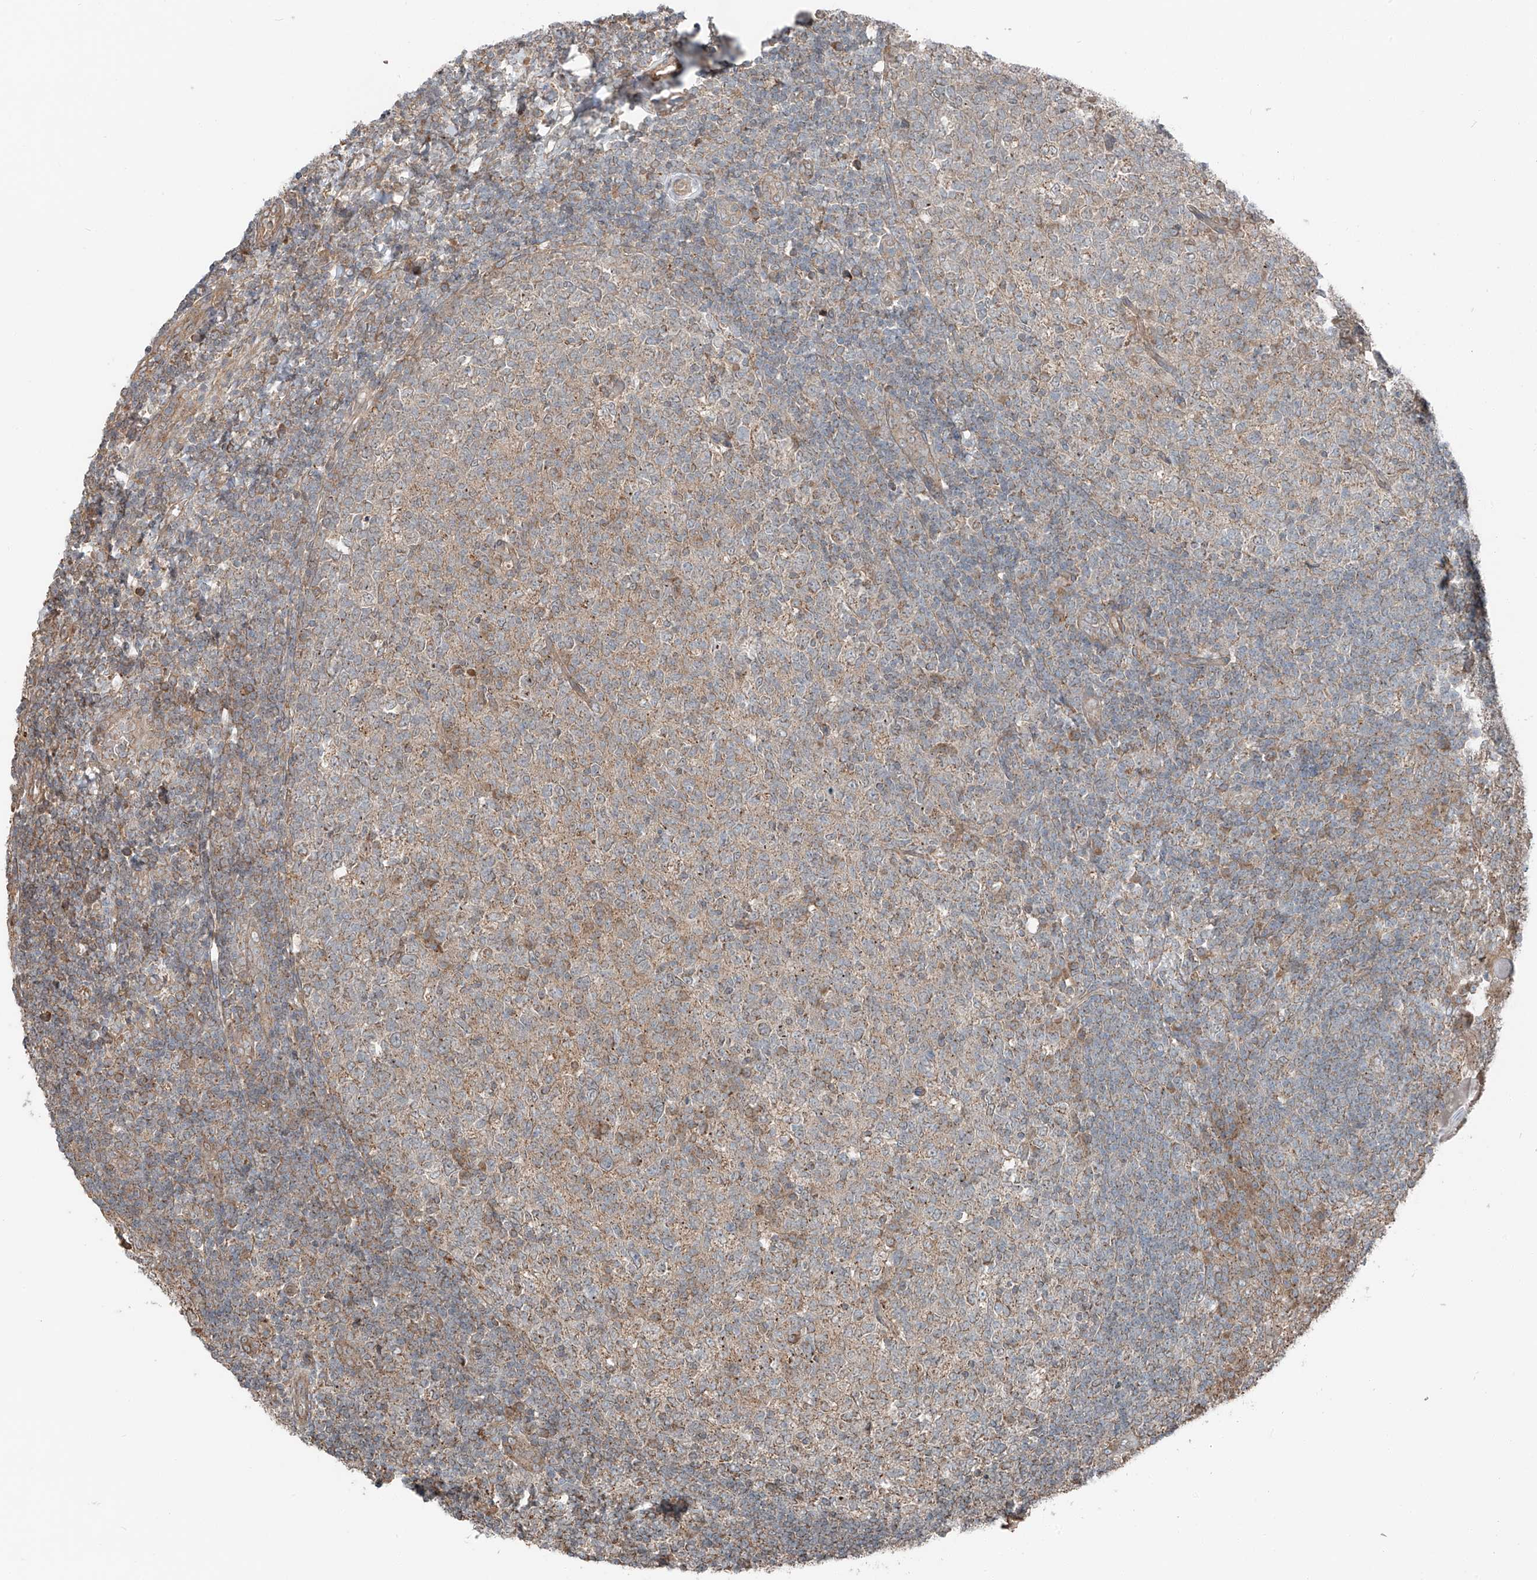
{"staining": {"intensity": "weak", "quantity": ">75%", "location": "cytoplasmic/membranous"}, "tissue": "tonsil", "cell_type": "Germinal center cells", "image_type": "normal", "snomed": [{"axis": "morphology", "description": "Normal tissue, NOS"}, {"axis": "topography", "description": "Tonsil"}], "caption": "DAB (3,3'-diaminobenzidine) immunohistochemical staining of normal tonsil reveals weak cytoplasmic/membranous protein expression in approximately >75% of germinal center cells. The staining was performed using DAB to visualize the protein expression in brown, while the nuclei were stained in blue with hematoxylin (Magnification: 20x).", "gene": "CEP162", "patient": {"sex": "female", "age": 19}}